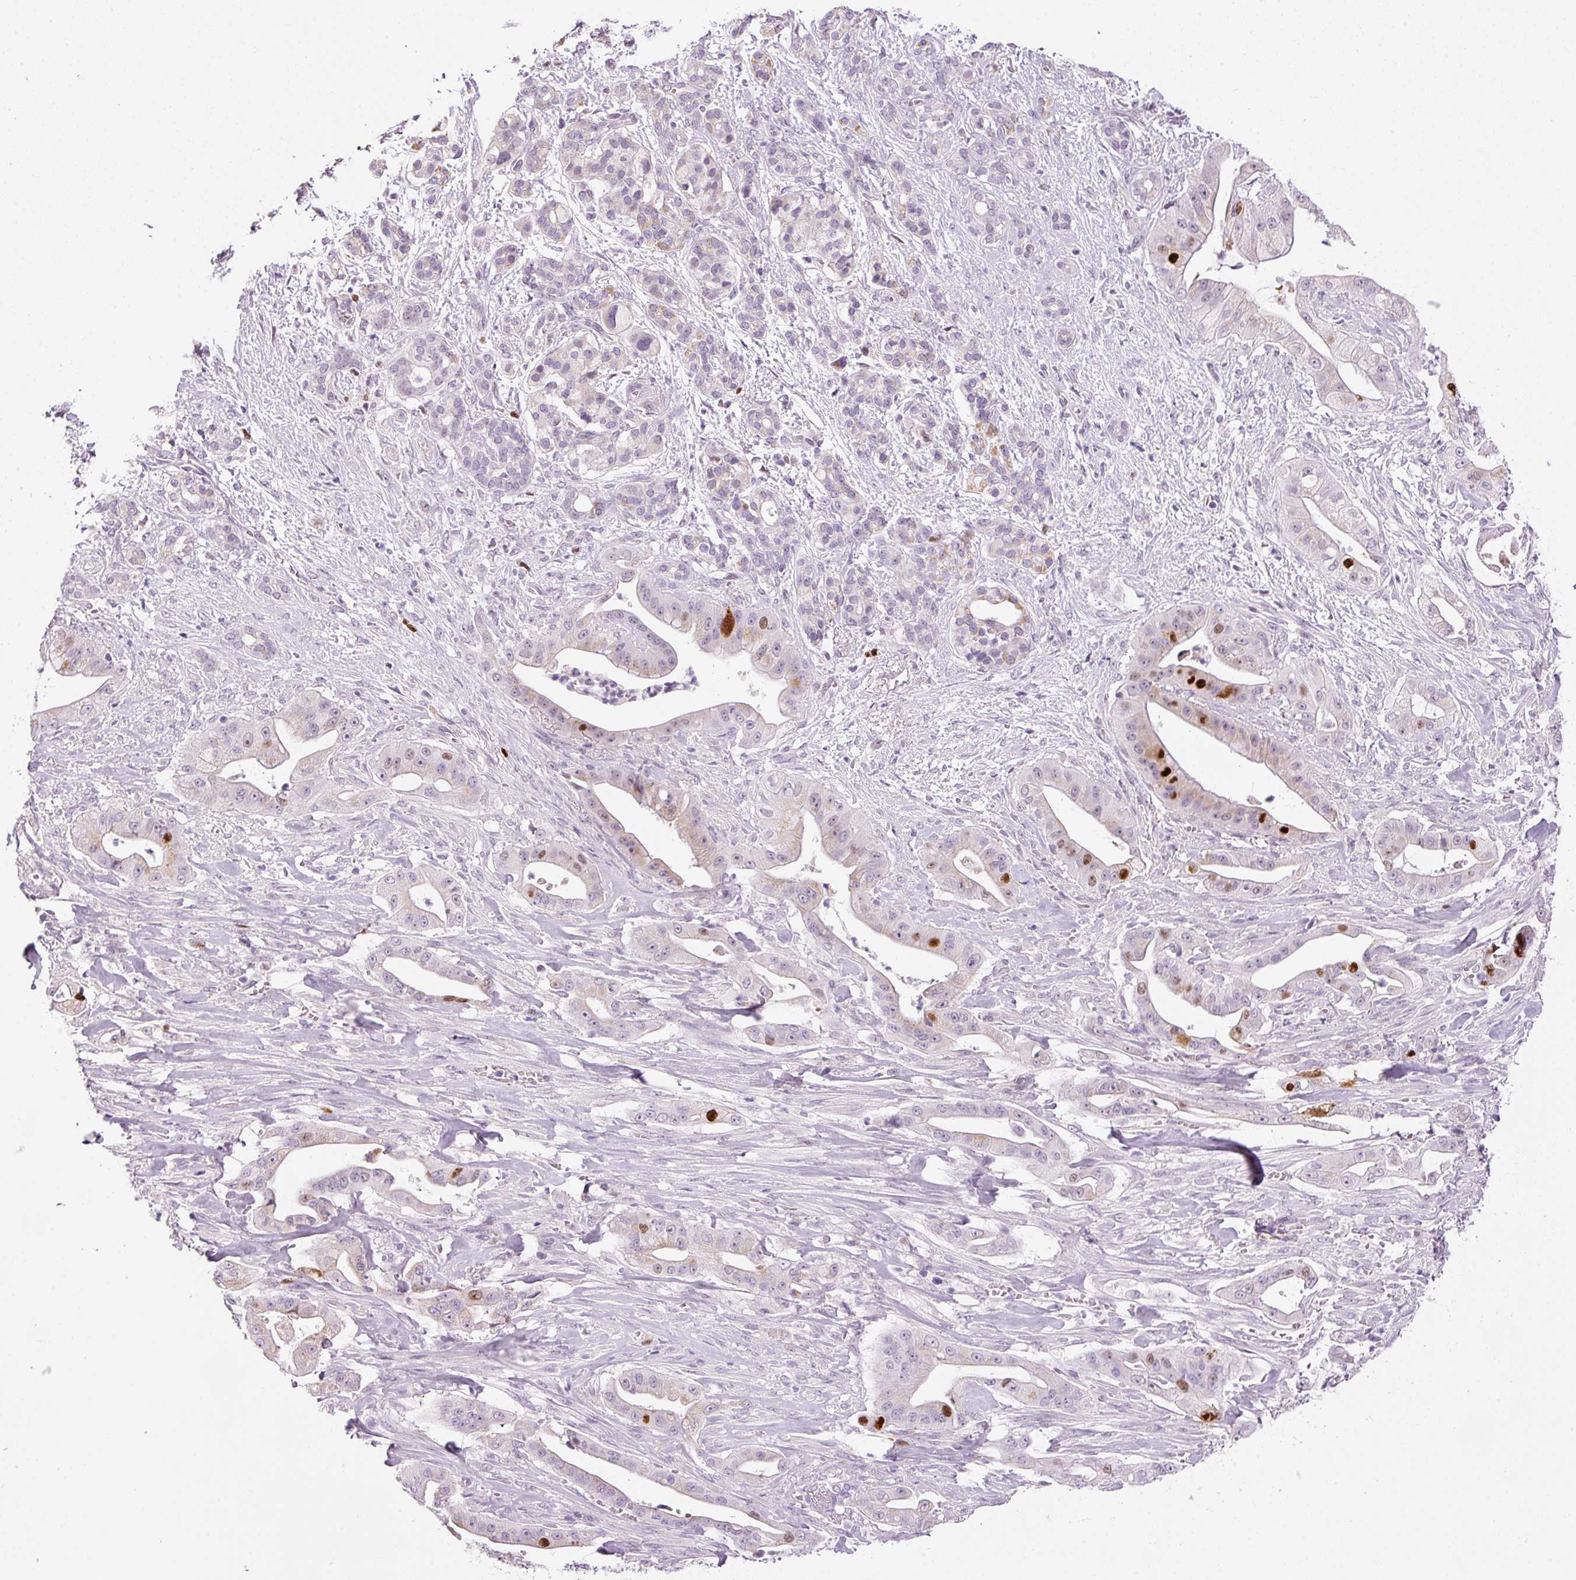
{"staining": {"intensity": "strong", "quantity": "<25%", "location": "nuclear"}, "tissue": "pancreatic cancer", "cell_type": "Tumor cells", "image_type": "cancer", "snomed": [{"axis": "morphology", "description": "Adenocarcinoma, NOS"}, {"axis": "topography", "description": "Pancreas"}], "caption": "Strong nuclear protein expression is identified in about <25% of tumor cells in pancreatic adenocarcinoma.", "gene": "KPNA2", "patient": {"sex": "male", "age": 57}}